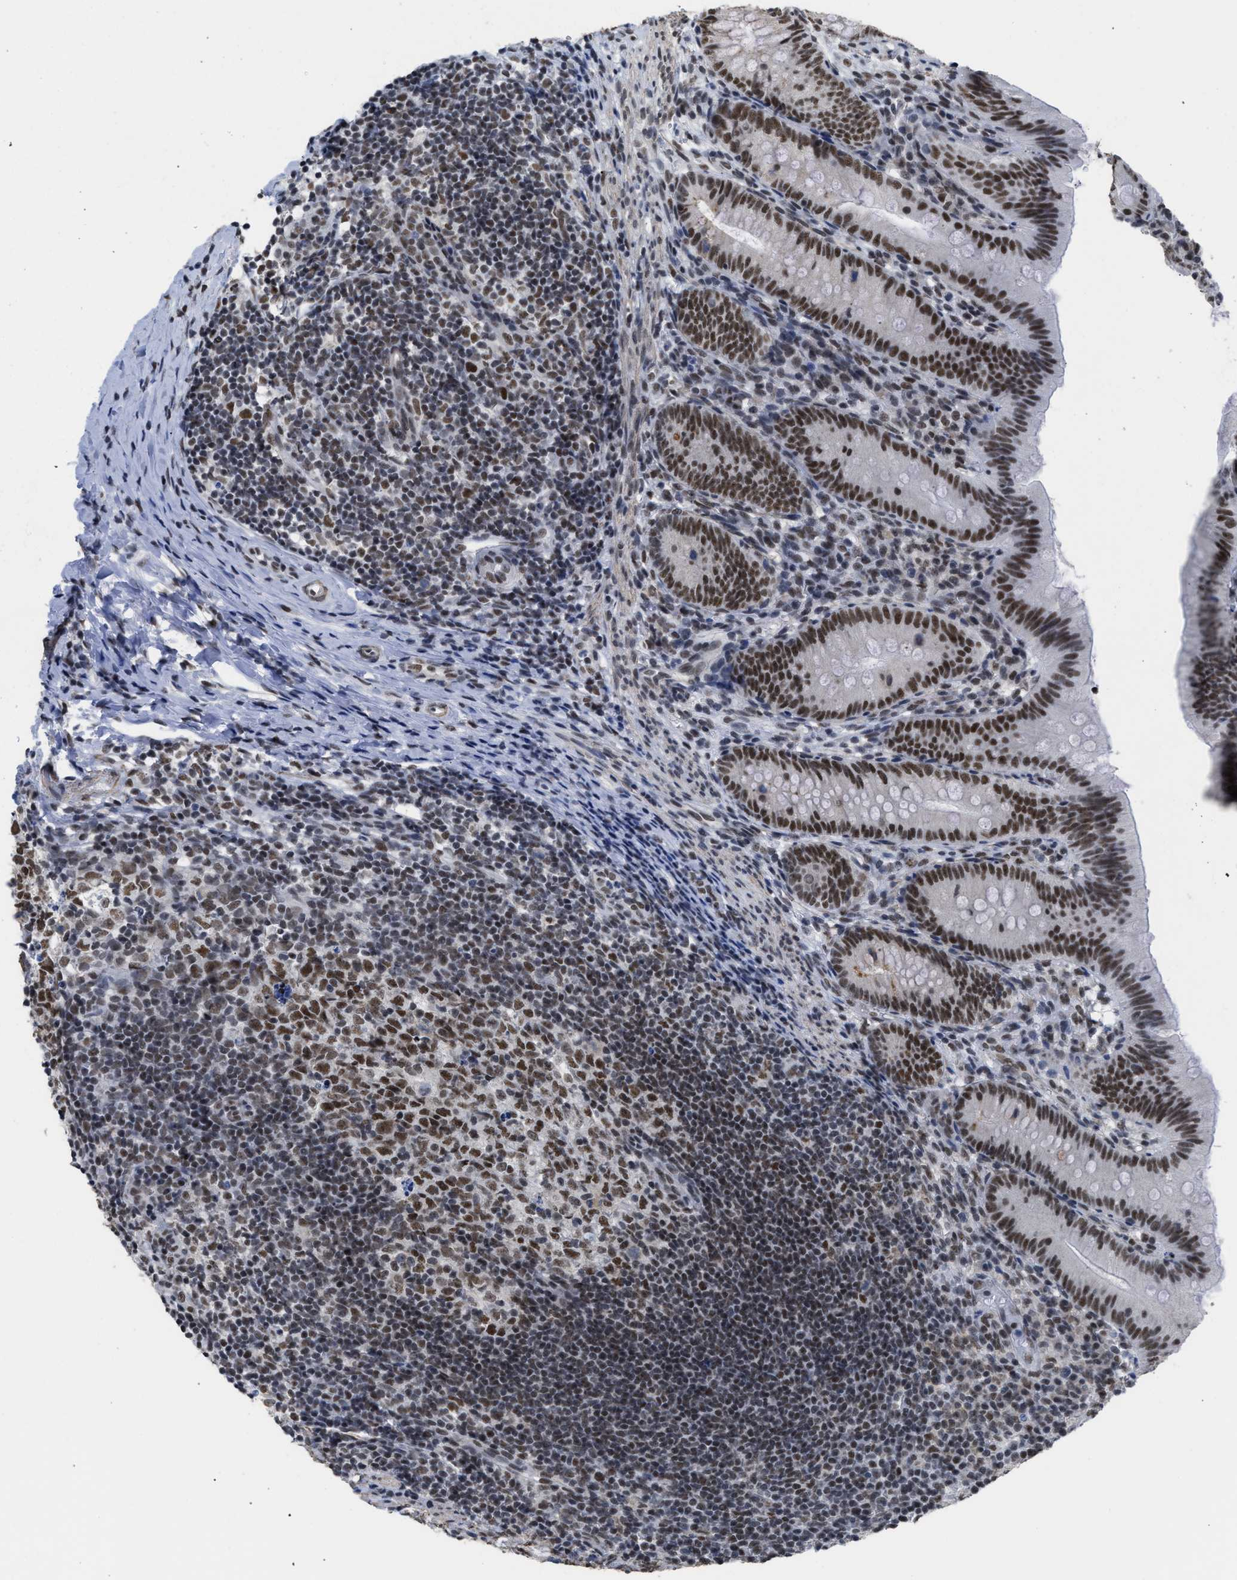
{"staining": {"intensity": "strong", "quantity": ">75%", "location": "nuclear"}, "tissue": "appendix", "cell_type": "Glandular cells", "image_type": "normal", "snomed": [{"axis": "morphology", "description": "Normal tissue, NOS"}, {"axis": "topography", "description": "Appendix"}], "caption": "Immunohistochemistry (IHC) photomicrograph of benign human appendix stained for a protein (brown), which reveals high levels of strong nuclear staining in approximately >75% of glandular cells.", "gene": "SCAF4", "patient": {"sex": "male", "age": 1}}